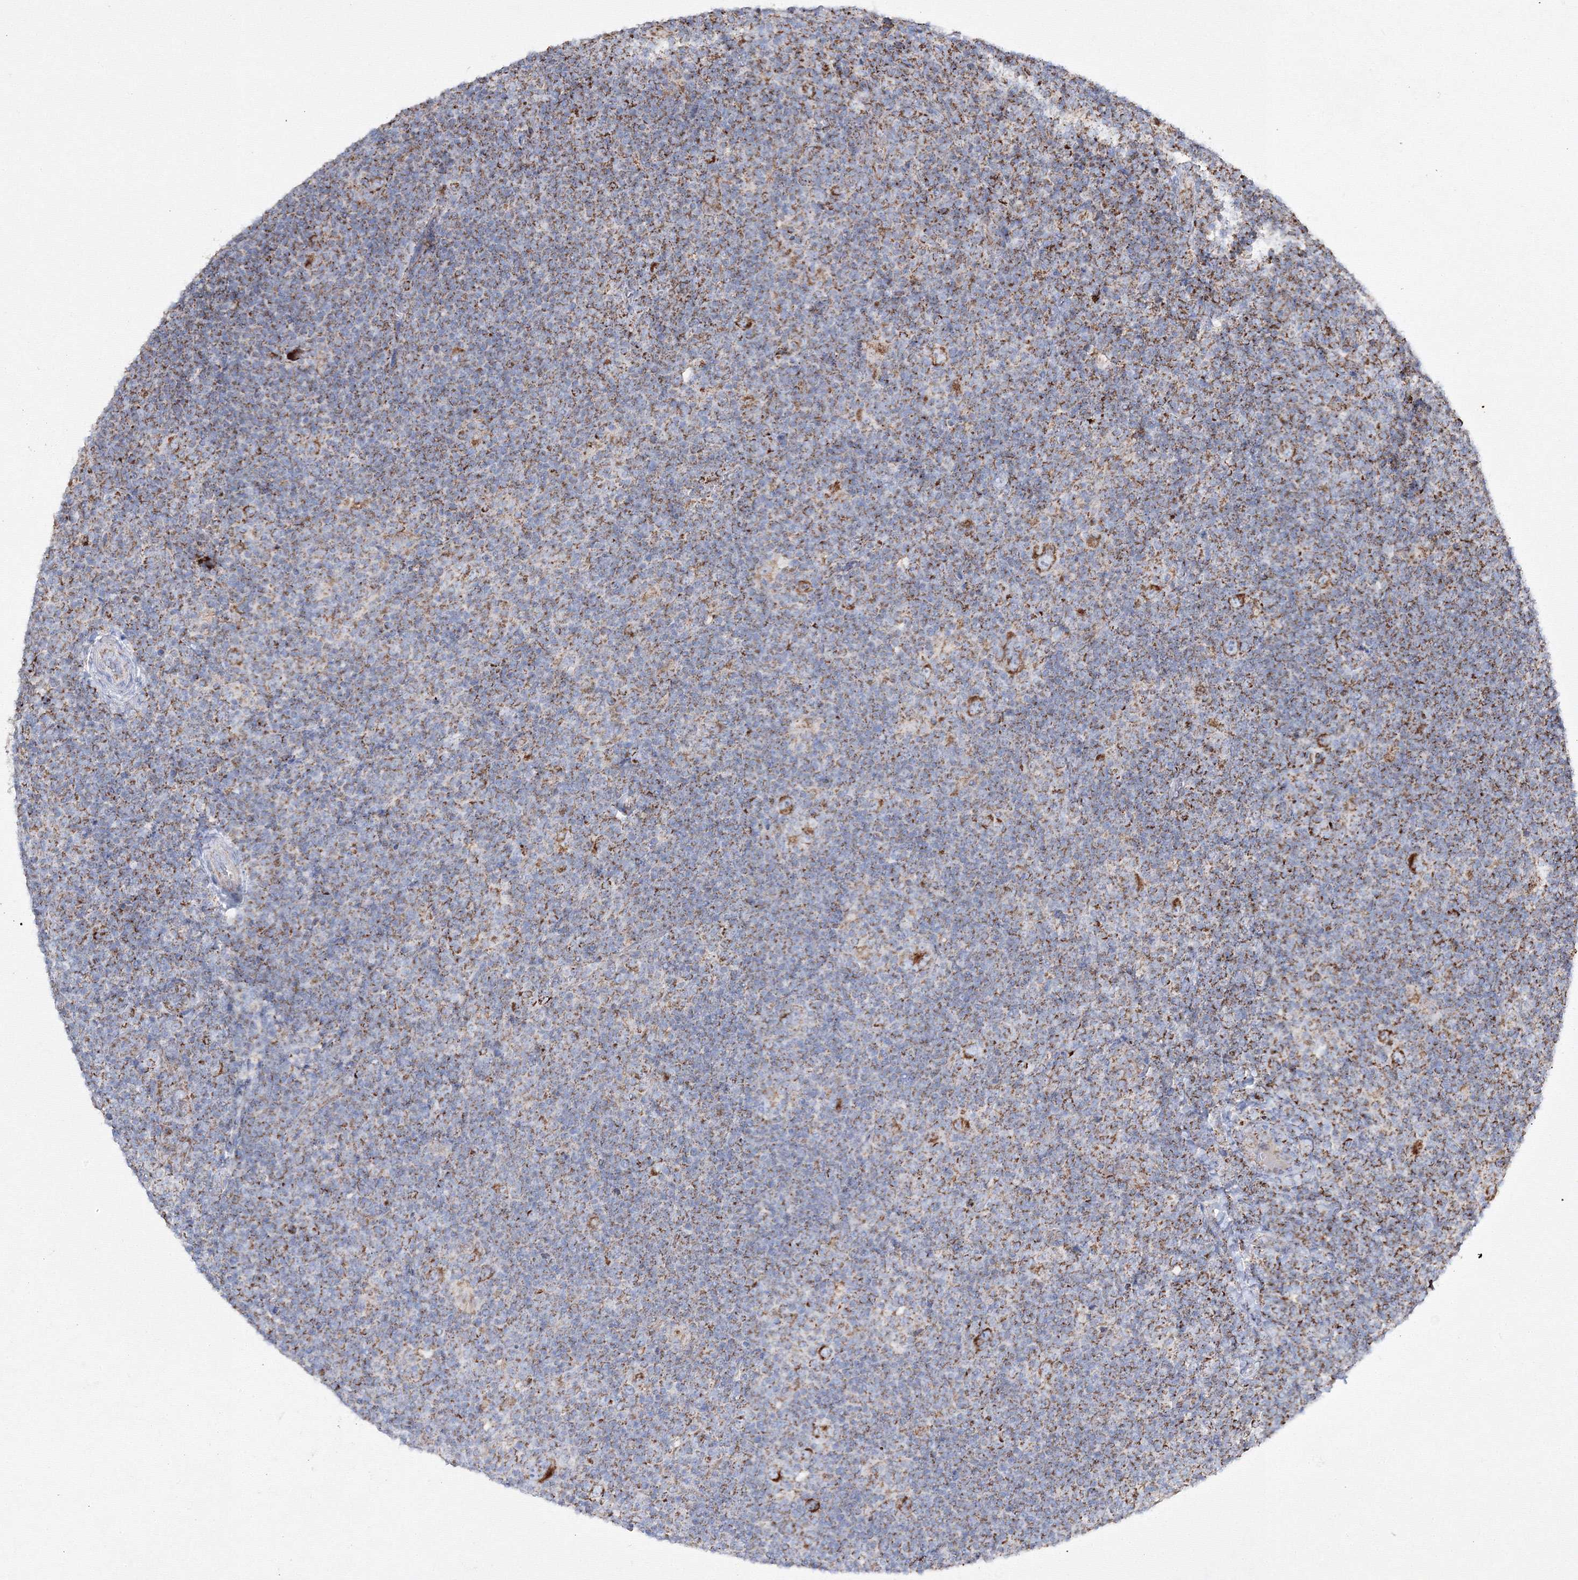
{"staining": {"intensity": "moderate", "quantity": ">75%", "location": "cytoplasmic/membranous"}, "tissue": "lymphoma", "cell_type": "Tumor cells", "image_type": "cancer", "snomed": [{"axis": "morphology", "description": "Hodgkin's disease, NOS"}, {"axis": "topography", "description": "Lymph node"}], "caption": "Immunohistochemistry histopathology image of neoplastic tissue: Hodgkin's disease stained using immunohistochemistry shows medium levels of moderate protein expression localized specifically in the cytoplasmic/membranous of tumor cells, appearing as a cytoplasmic/membranous brown color.", "gene": "IGSF9", "patient": {"sex": "female", "age": 57}}